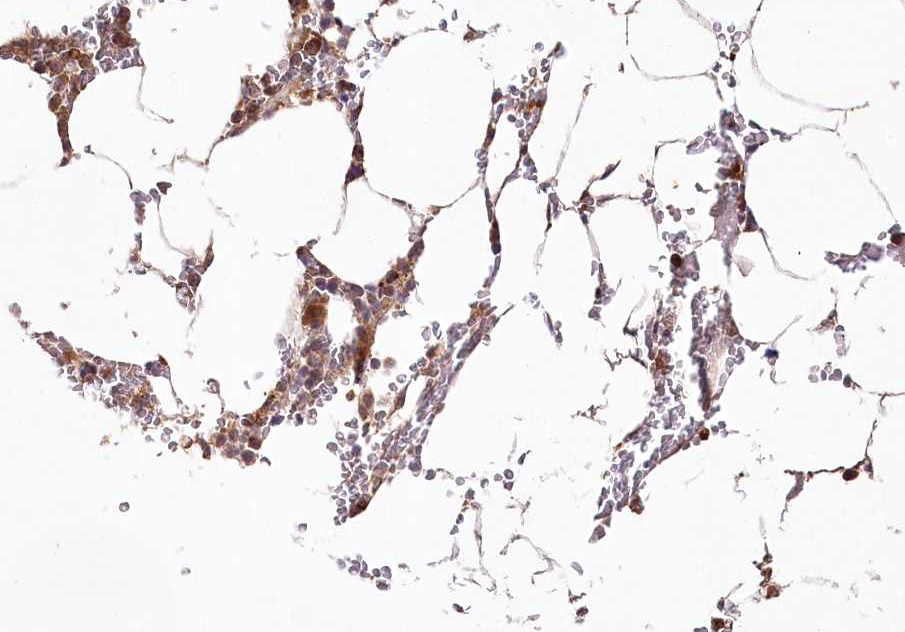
{"staining": {"intensity": "moderate", "quantity": "25%-75%", "location": "cytoplasmic/membranous"}, "tissue": "bone marrow", "cell_type": "Hematopoietic cells", "image_type": "normal", "snomed": [{"axis": "morphology", "description": "Normal tissue, NOS"}, {"axis": "topography", "description": "Bone marrow"}], "caption": "DAB immunohistochemical staining of benign human bone marrow reveals moderate cytoplasmic/membranous protein staining in approximately 25%-75% of hematopoietic cells.", "gene": "DMXL1", "patient": {"sex": "male", "age": 70}}